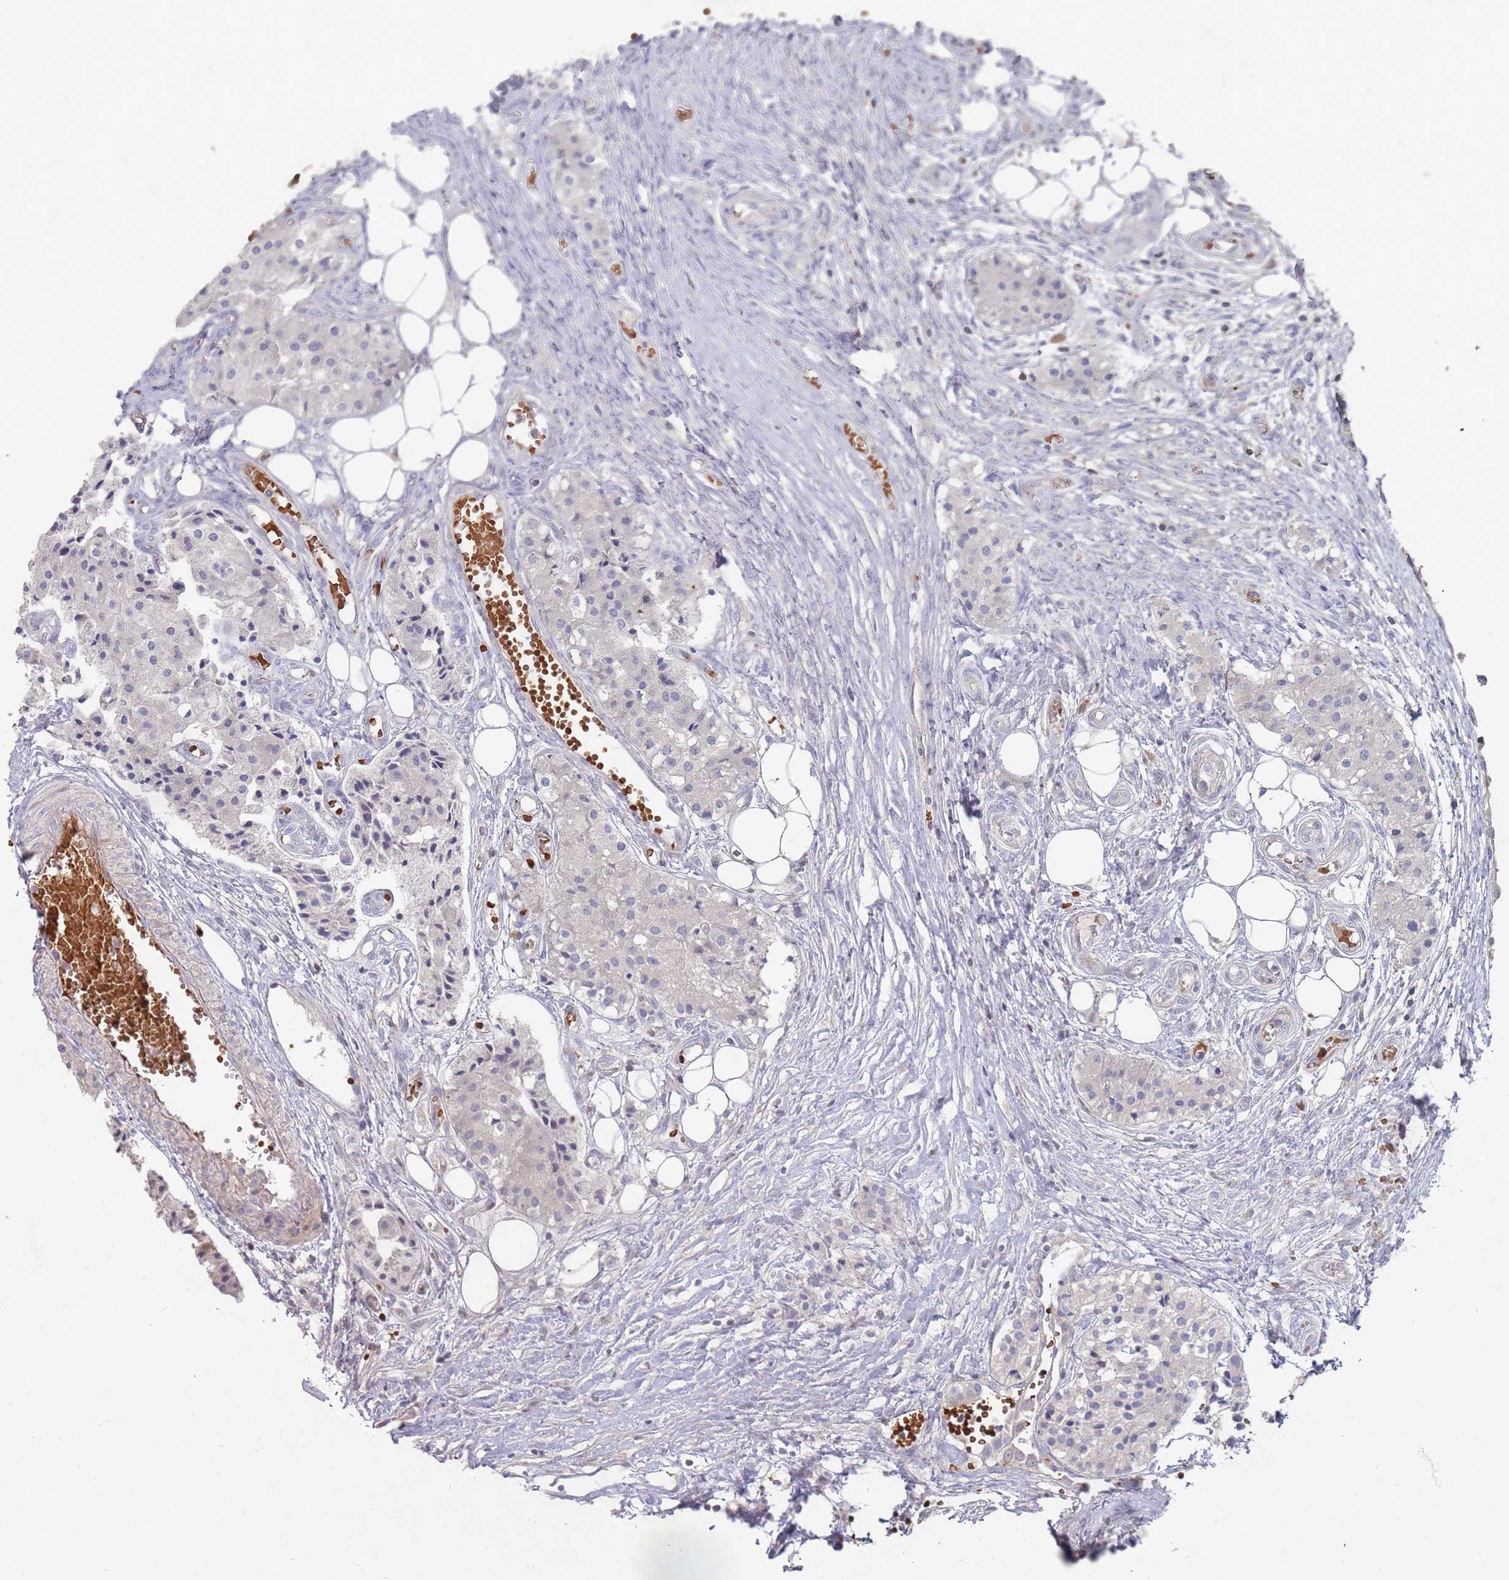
{"staining": {"intensity": "negative", "quantity": "none", "location": "none"}, "tissue": "carcinoid", "cell_type": "Tumor cells", "image_type": "cancer", "snomed": [{"axis": "morphology", "description": "Carcinoid, malignant, NOS"}, {"axis": "topography", "description": "Colon"}], "caption": "High power microscopy histopathology image of an IHC histopathology image of malignant carcinoid, revealing no significant positivity in tumor cells.", "gene": "LACC1", "patient": {"sex": "female", "age": 52}}